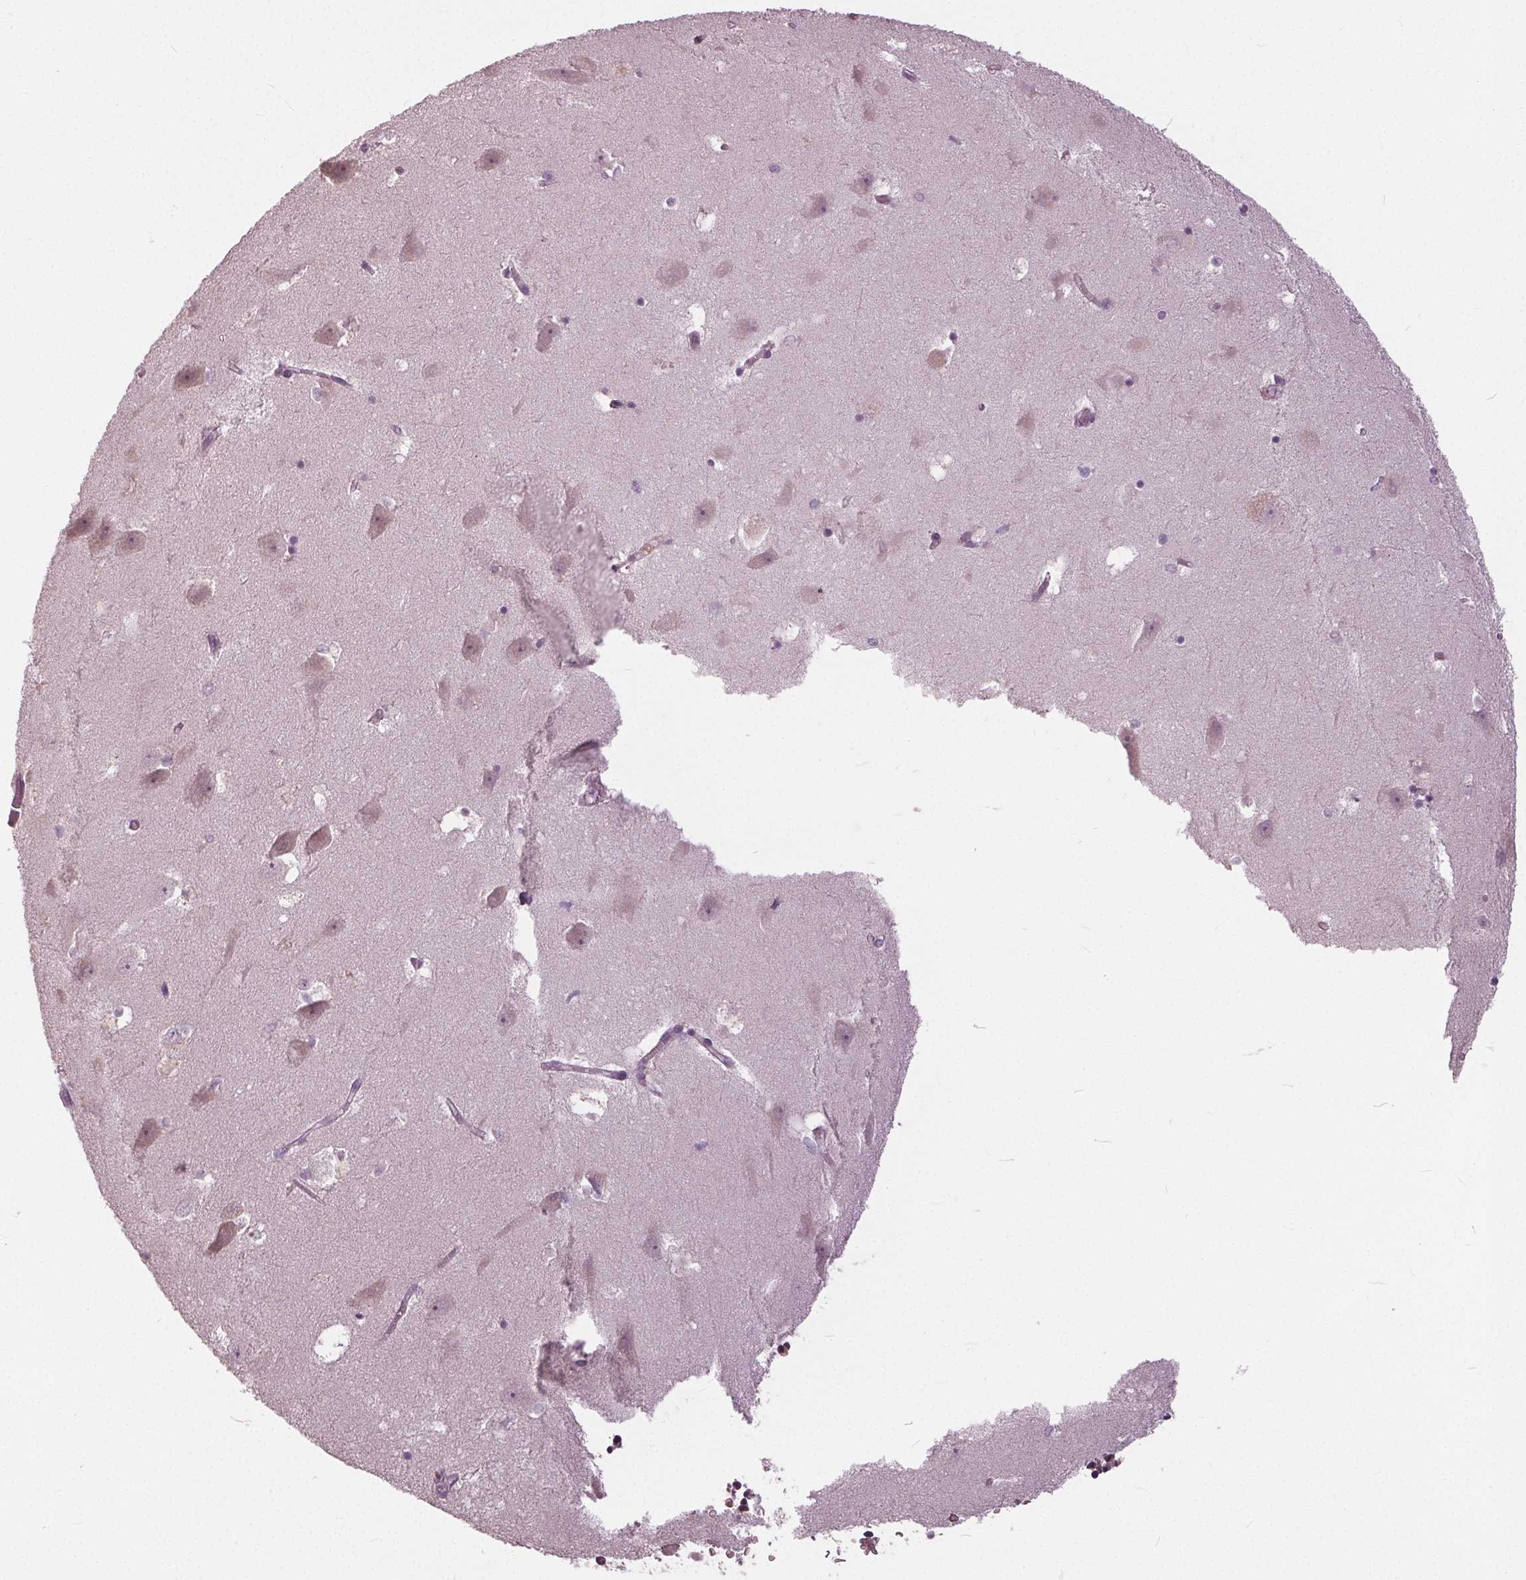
{"staining": {"intensity": "negative", "quantity": "none", "location": "none"}, "tissue": "hippocampus", "cell_type": "Glial cells", "image_type": "normal", "snomed": [{"axis": "morphology", "description": "Normal tissue, NOS"}, {"axis": "topography", "description": "Hippocampus"}], "caption": "Hippocampus stained for a protein using immunohistochemistry displays no expression glial cells.", "gene": "KLK13", "patient": {"sex": "male", "age": 58}}